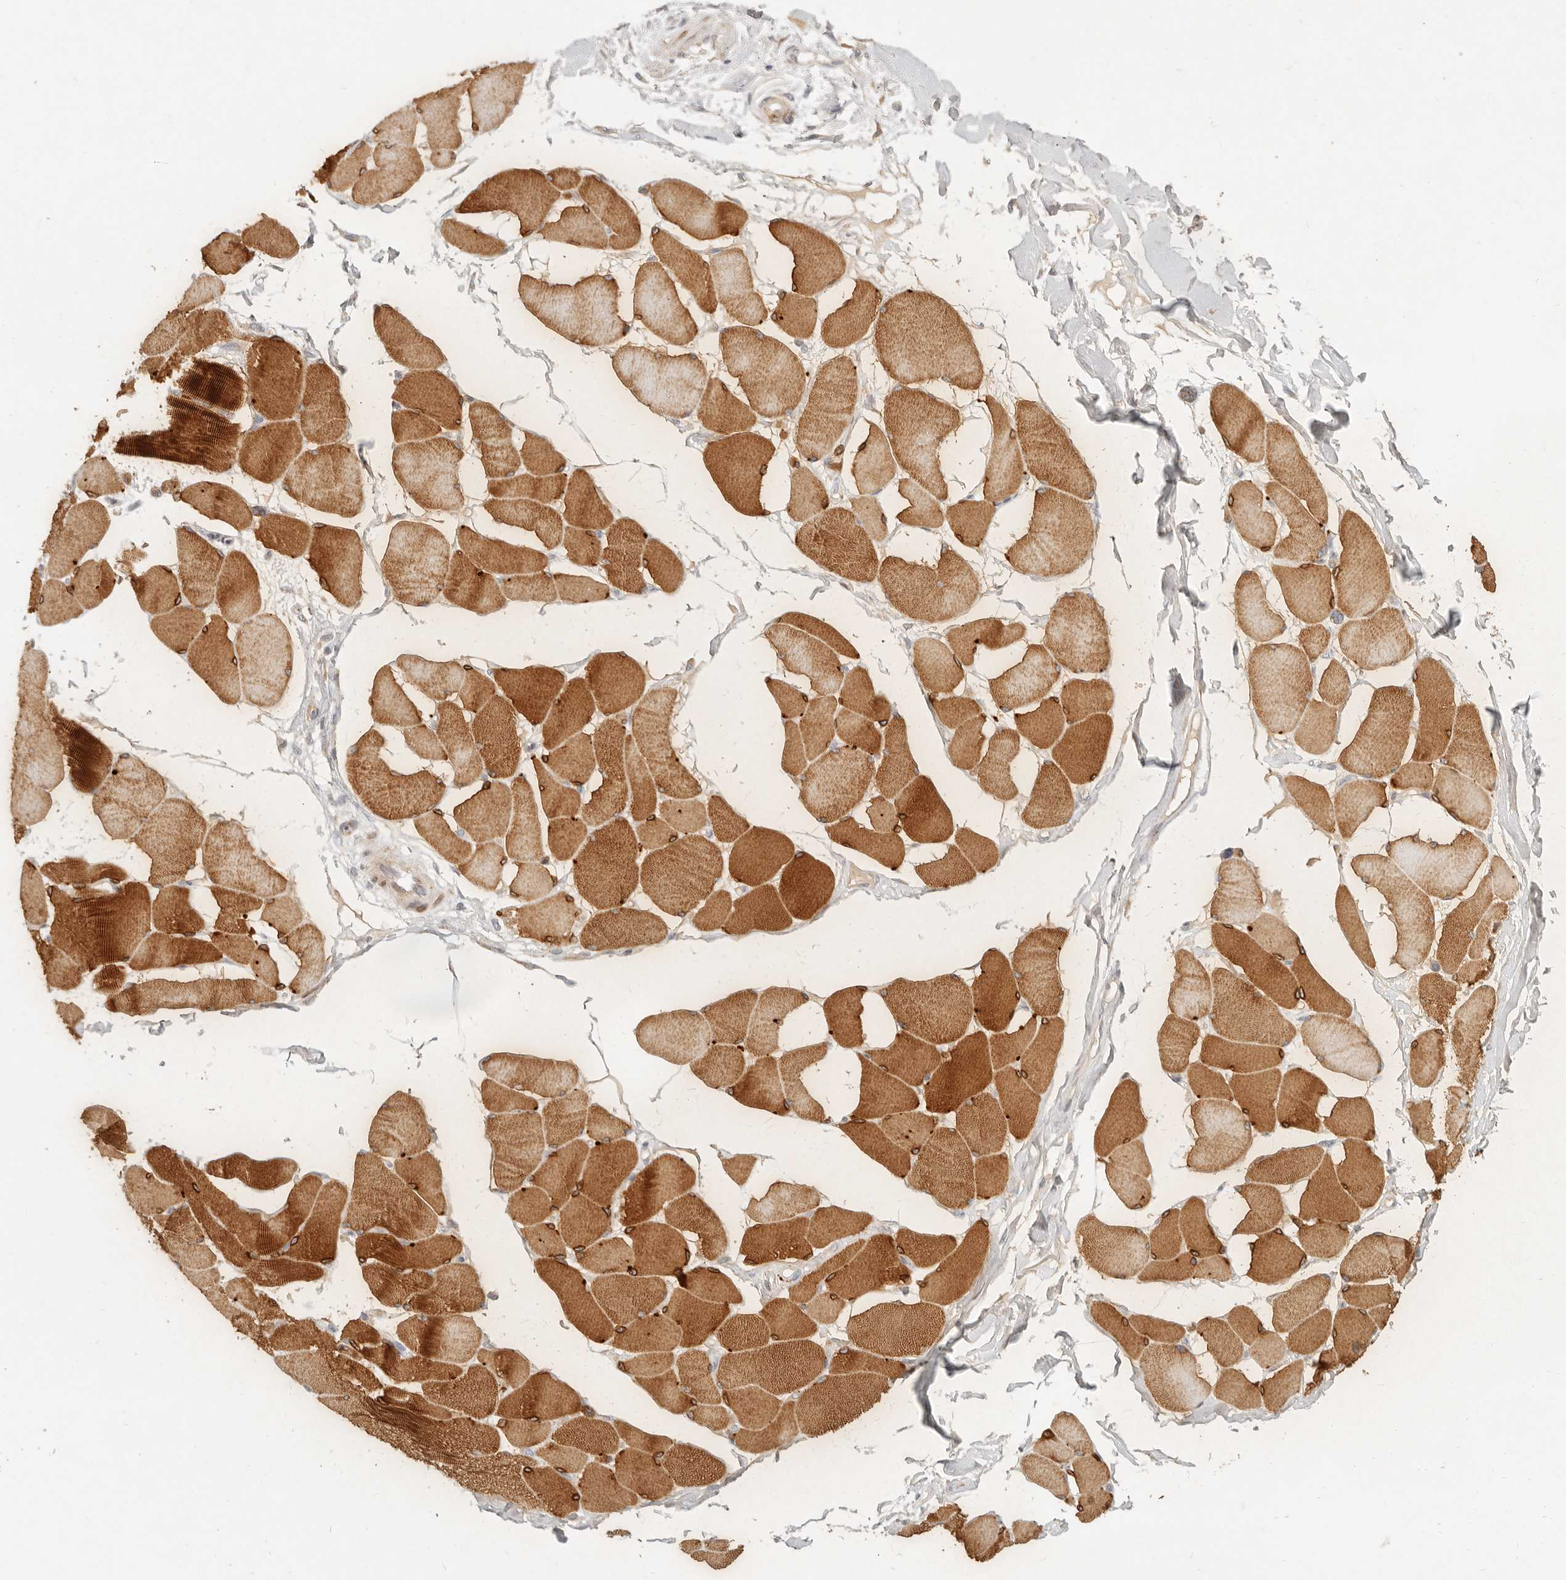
{"staining": {"intensity": "strong", "quantity": ">75%", "location": "cytoplasmic/membranous"}, "tissue": "skeletal muscle", "cell_type": "Myocytes", "image_type": "normal", "snomed": [{"axis": "morphology", "description": "Normal tissue, NOS"}, {"axis": "topography", "description": "Skin"}, {"axis": "topography", "description": "Skeletal muscle"}], "caption": "Immunohistochemical staining of benign human skeletal muscle exhibits strong cytoplasmic/membranous protein expression in approximately >75% of myocytes.", "gene": "PABPC4", "patient": {"sex": "male", "age": 83}}